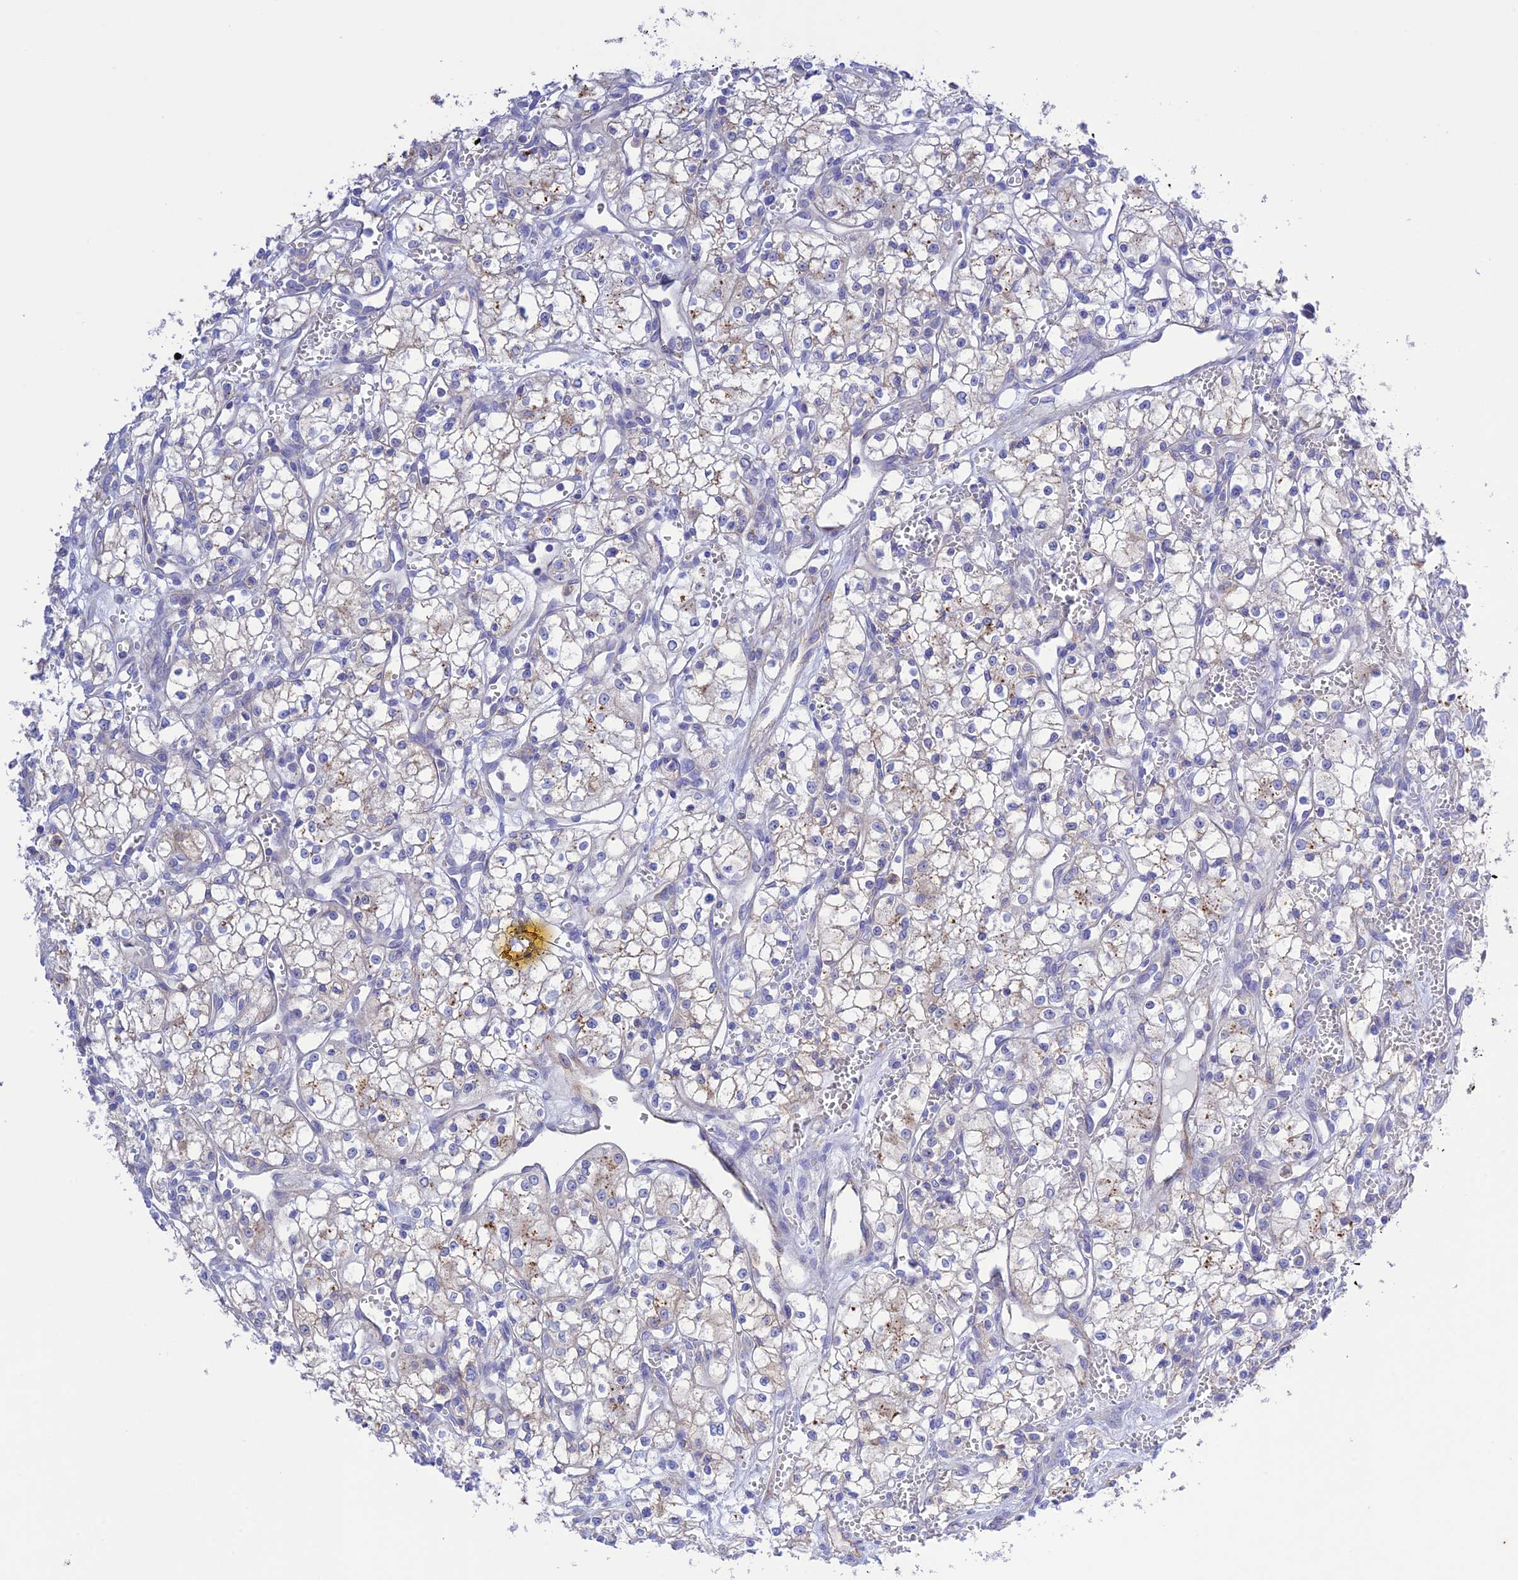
{"staining": {"intensity": "negative", "quantity": "none", "location": "none"}, "tissue": "renal cancer", "cell_type": "Tumor cells", "image_type": "cancer", "snomed": [{"axis": "morphology", "description": "Adenocarcinoma, NOS"}, {"axis": "topography", "description": "Kidney"}], "caption": "Immunohistochemistry (IHC) histopathology image of neoplastic tissue: human renal adenocarcinoma stained with DAB (3,3'-diaminobenzidine) displays no significant protein expression in tumor cells.", "gene": "CHSY3", "patient": {"sex": "male", "age": 59}}